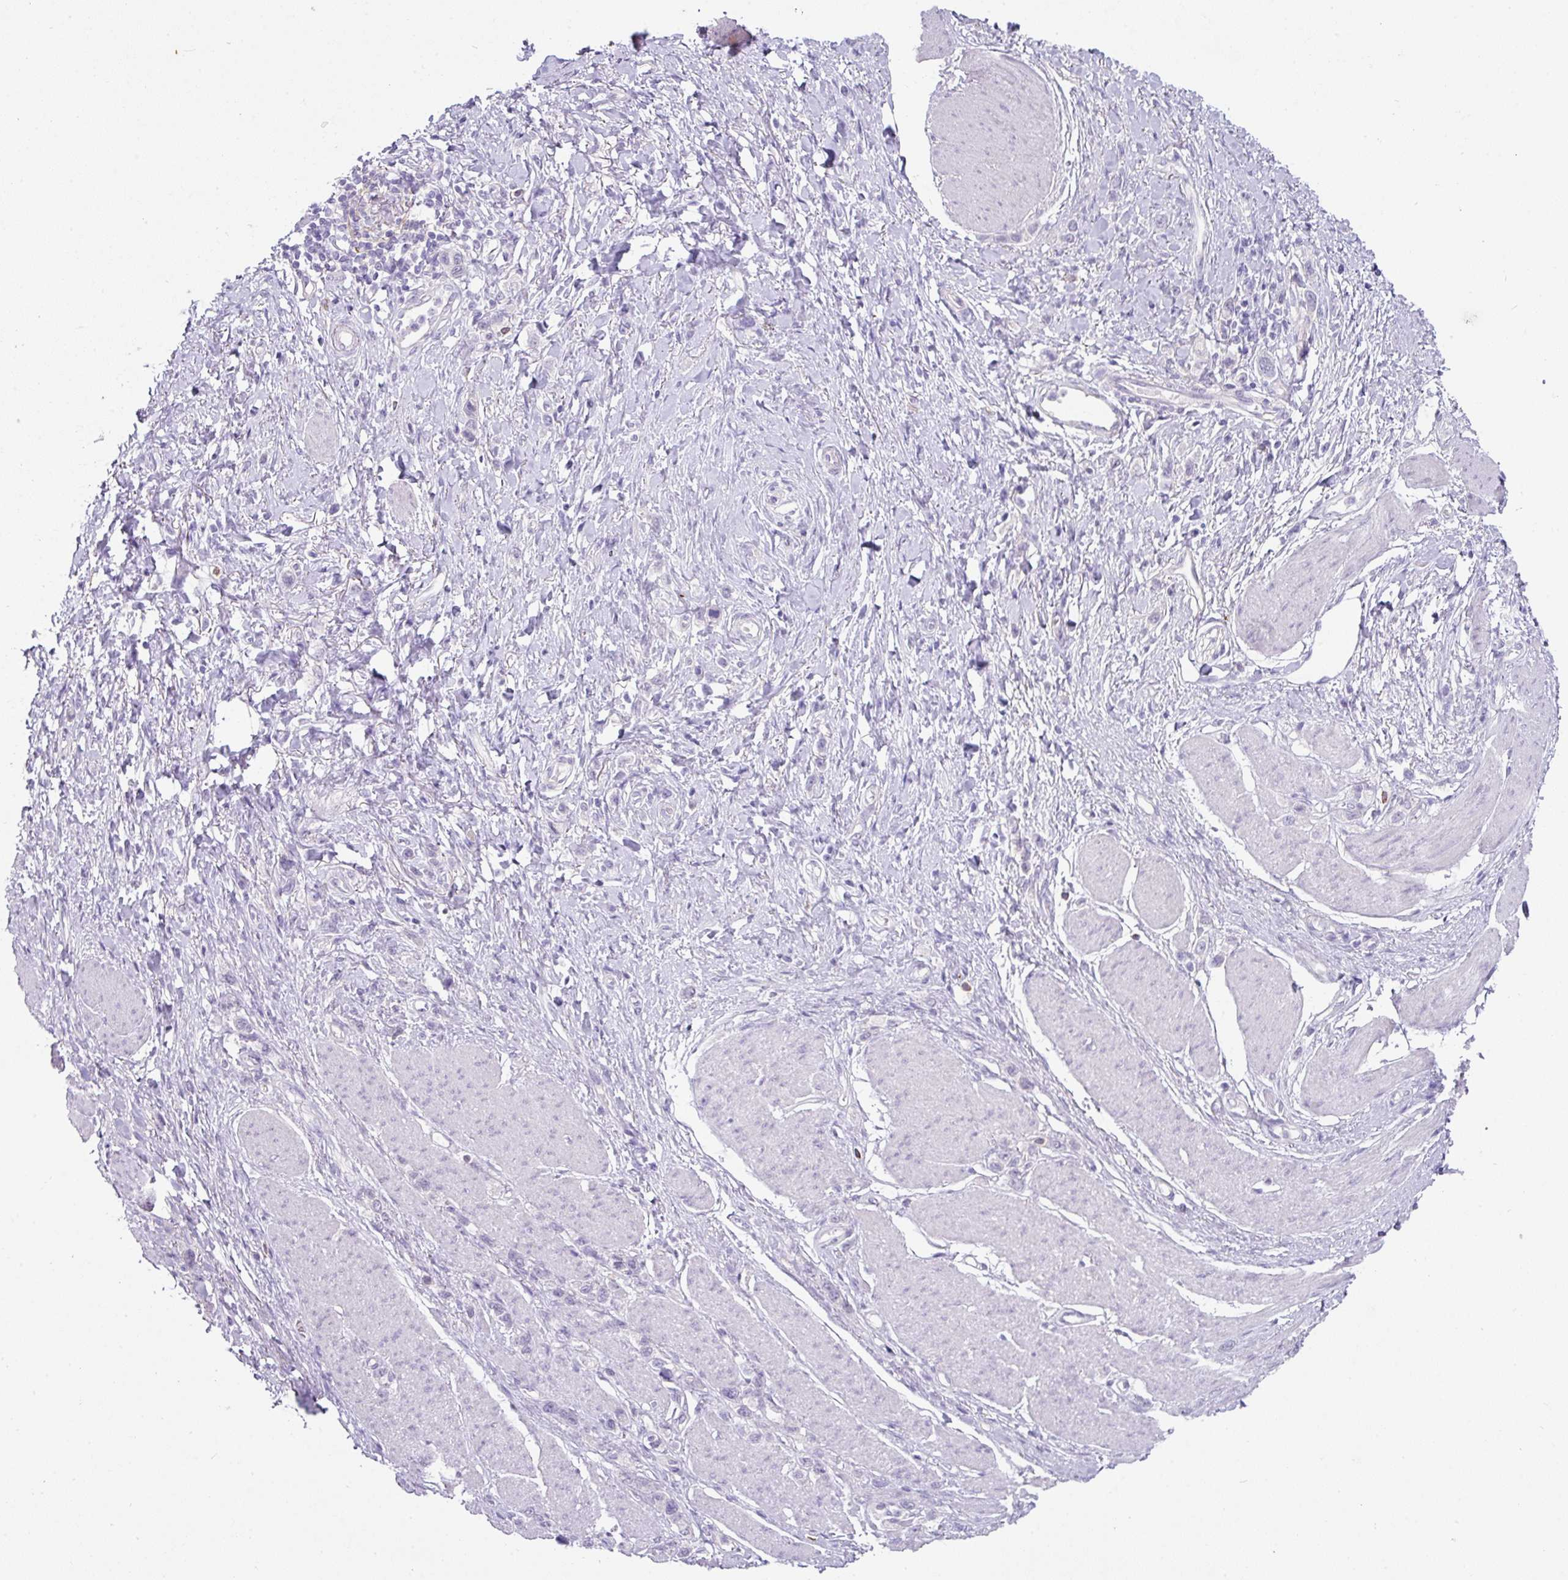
{"staining": {"intensity": "negative", "quantity": "none", "location": "none"}, "tissue": "stomach cancer", "cell_type": "Tumor cells", "image_type": "cancer", "snomed": [{"axis": "morphology", "description": "Adenocarcinoma, NOS"}, {"axis": "topography", "description": "Stomach"}], "caption": "Immunohistochemistry (IHC) image of neoplastic tissue: stomach cancer stained with DAB (3,3'-diaminobenzidine) displays no significant protein positivity in tumor cells. Brightfield microscopy of IHC stained with DAB (3,3'-diaminobenzidine) (brown) and hematoxylin (blue), captured at high magnification.", "gene": "OR52N1", "patient": {"sex": "female", "age": 65}}